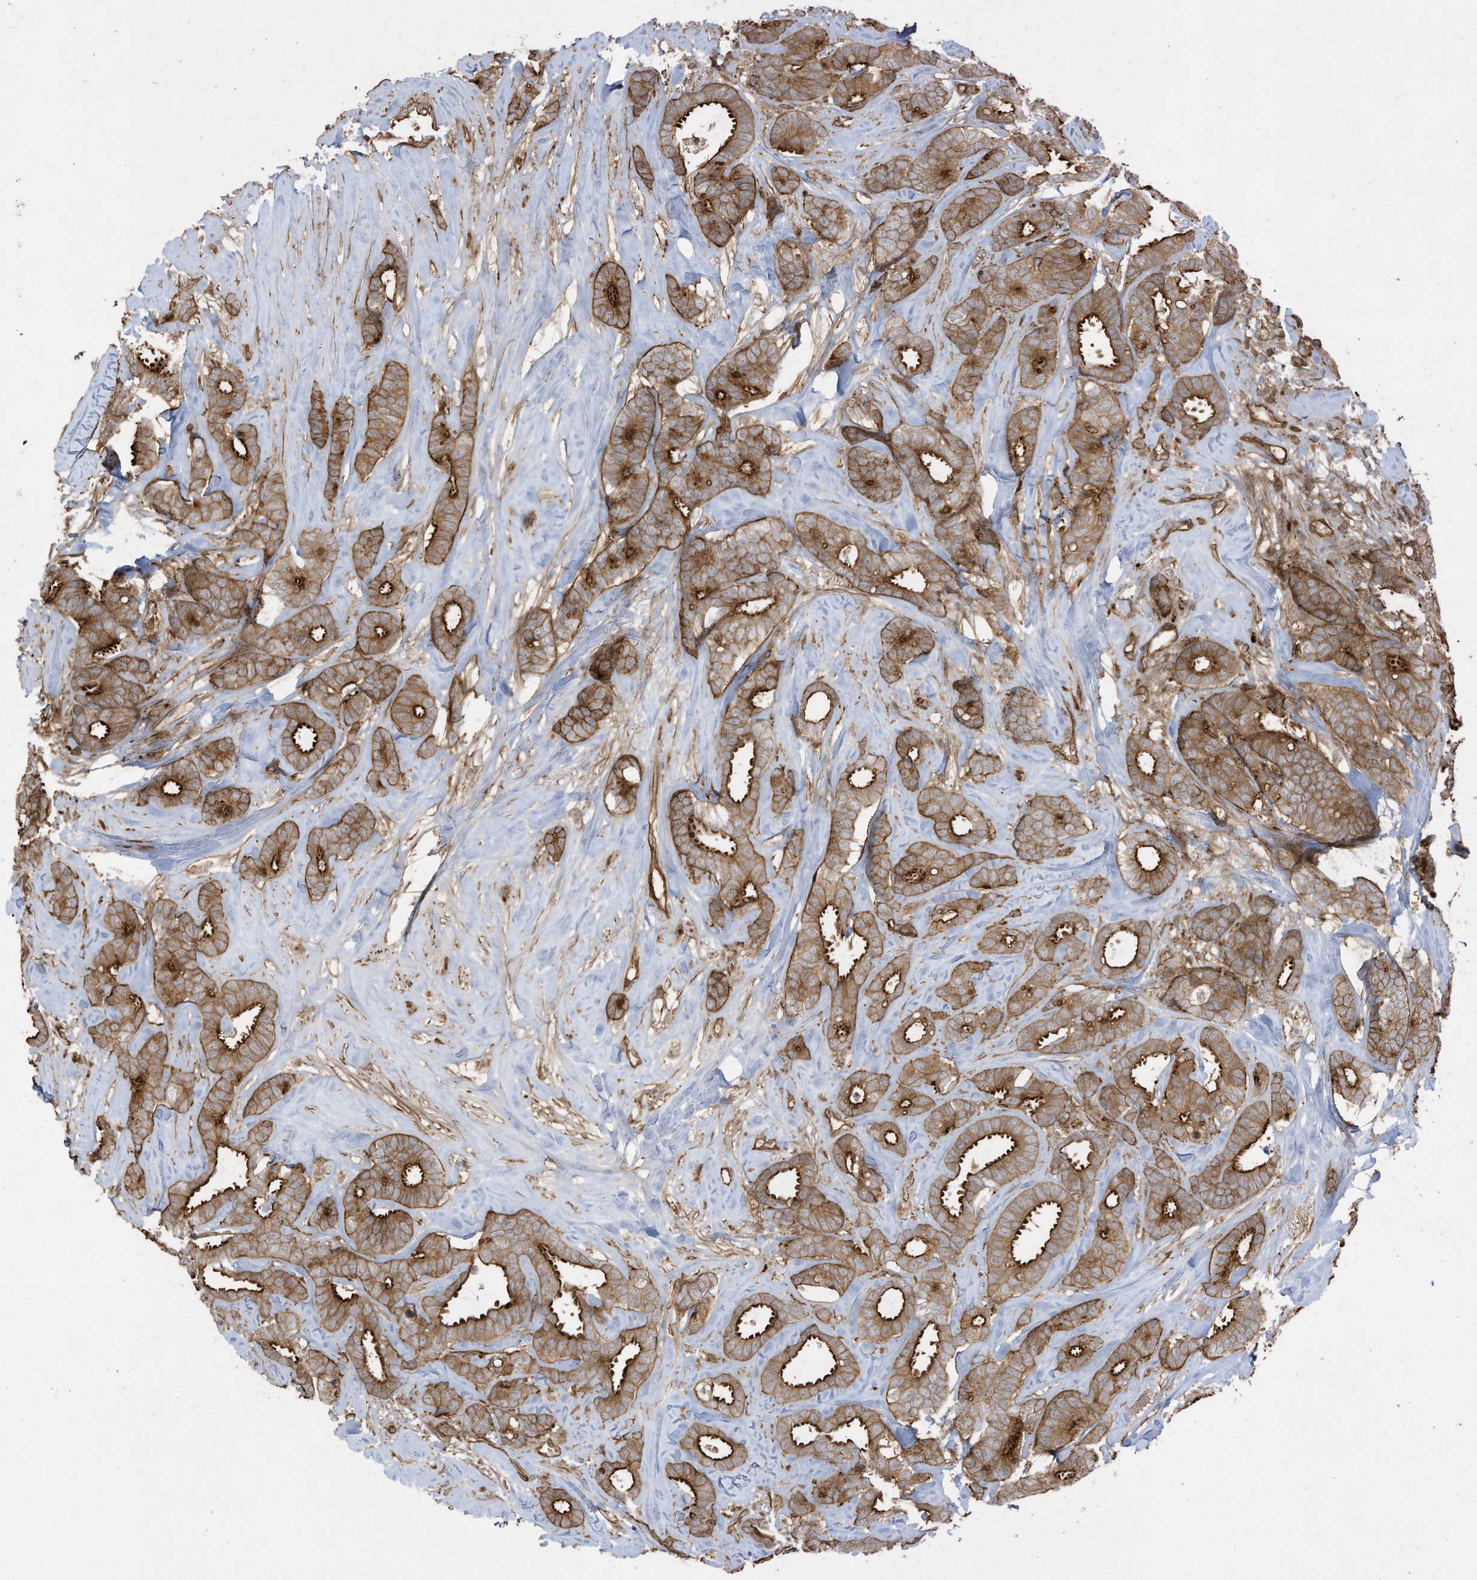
{"staining": {"intensity": "moderate", "quantity": ">75%", "location": "cytoplasmic/membranous"}, "tissue": "breast cancer", "cell_type": "Tumor cells", "image_type": "cancer", "snomed": [{"axis": "morphology", "description": "Duct carcinoma"}, {"axis": "topography", "description": "Breast"}], "caption": "A histopathology image of breast cancer (invasive ductal carcinoma) stained for a protein exhibits moderate cytoplasmic/membranous brown staining in tumor cells.", "gene": "DDIT4", "patient": {"sex": "female", "age": 87}}